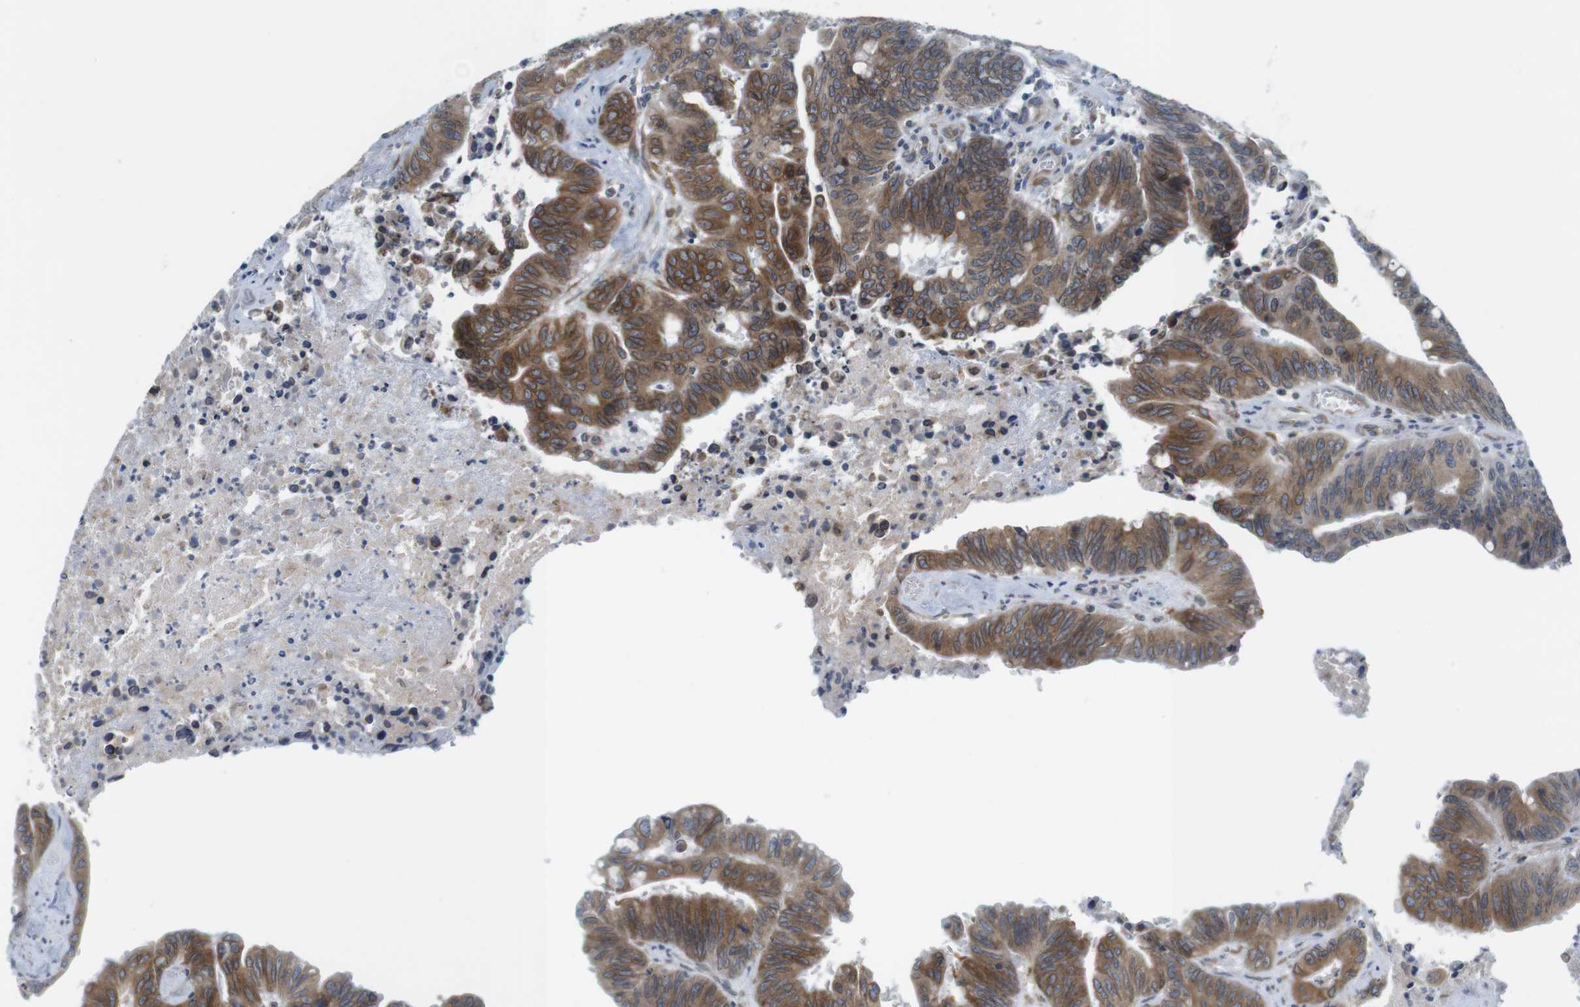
{"staining": {"intensity": "moderate", "quantity": ">75%", "location": "cytoplasmic/membranous"}, "tissue": "colorectal cancer", "cell_type": "Tumor cells", "image_type": "cancer", "snomed": [{"axis": "morphology", "description": "Adenocarcinoma, NOS"}, {"axis": "topography", "description": "Colon"}], "caption": "IHC histopathology image of neoplastic tissue: human colorectal adenocarcinoma stained using IHC exhibits medium levels of moderate protein expression localized specifically in the cytoplasmic/membranous of tumor cells, appearing as a cytoplasmic/membranous brown color.", "gene": "ERGIC3", "patient": {"sex": "male", "age": 45}}